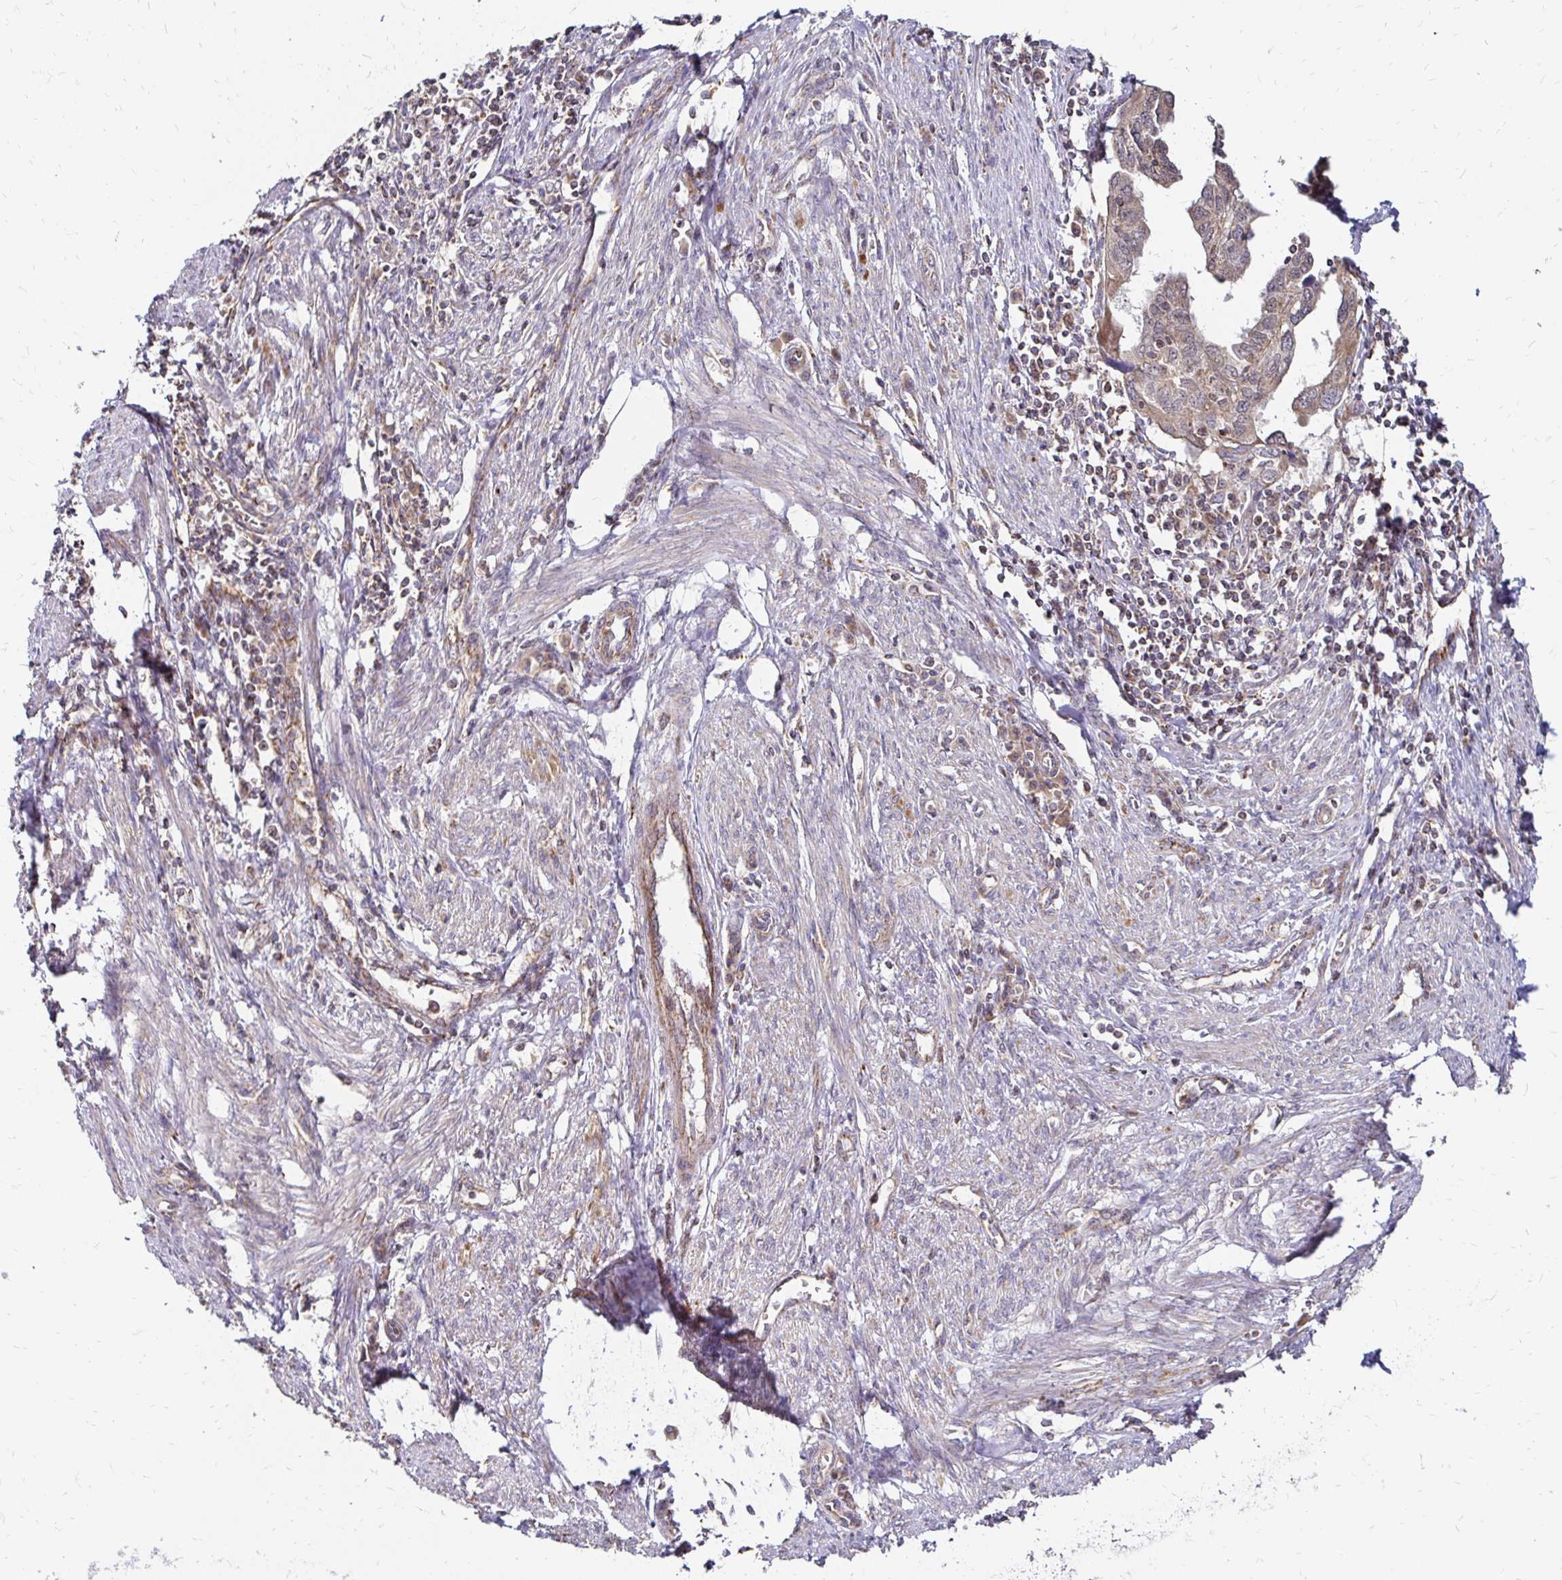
{"staining": {"intensity": "weak", "quantity": ">75%", "location": "cytoplasmic/membranous"}, "tissue": "endometrial cancer", "cell_type": "Tumor cells", "image_type": "cancer", "snomed": [{"axis": "morphology", "description": "Adenocarcinoma, NOS"}, {"axis": "topography", "description": "Endometrium"}], "caption": "Tumor cells exhibit low levels of weak cytoplasmic/membranous positivity in about >75% of cells in human endometrial adenocarcinoma. (brown staining indicates protein expression, while blue staining denotes nuclei).", "gene": "ZW10", "patient": {"sex": "female", "age": 73}}